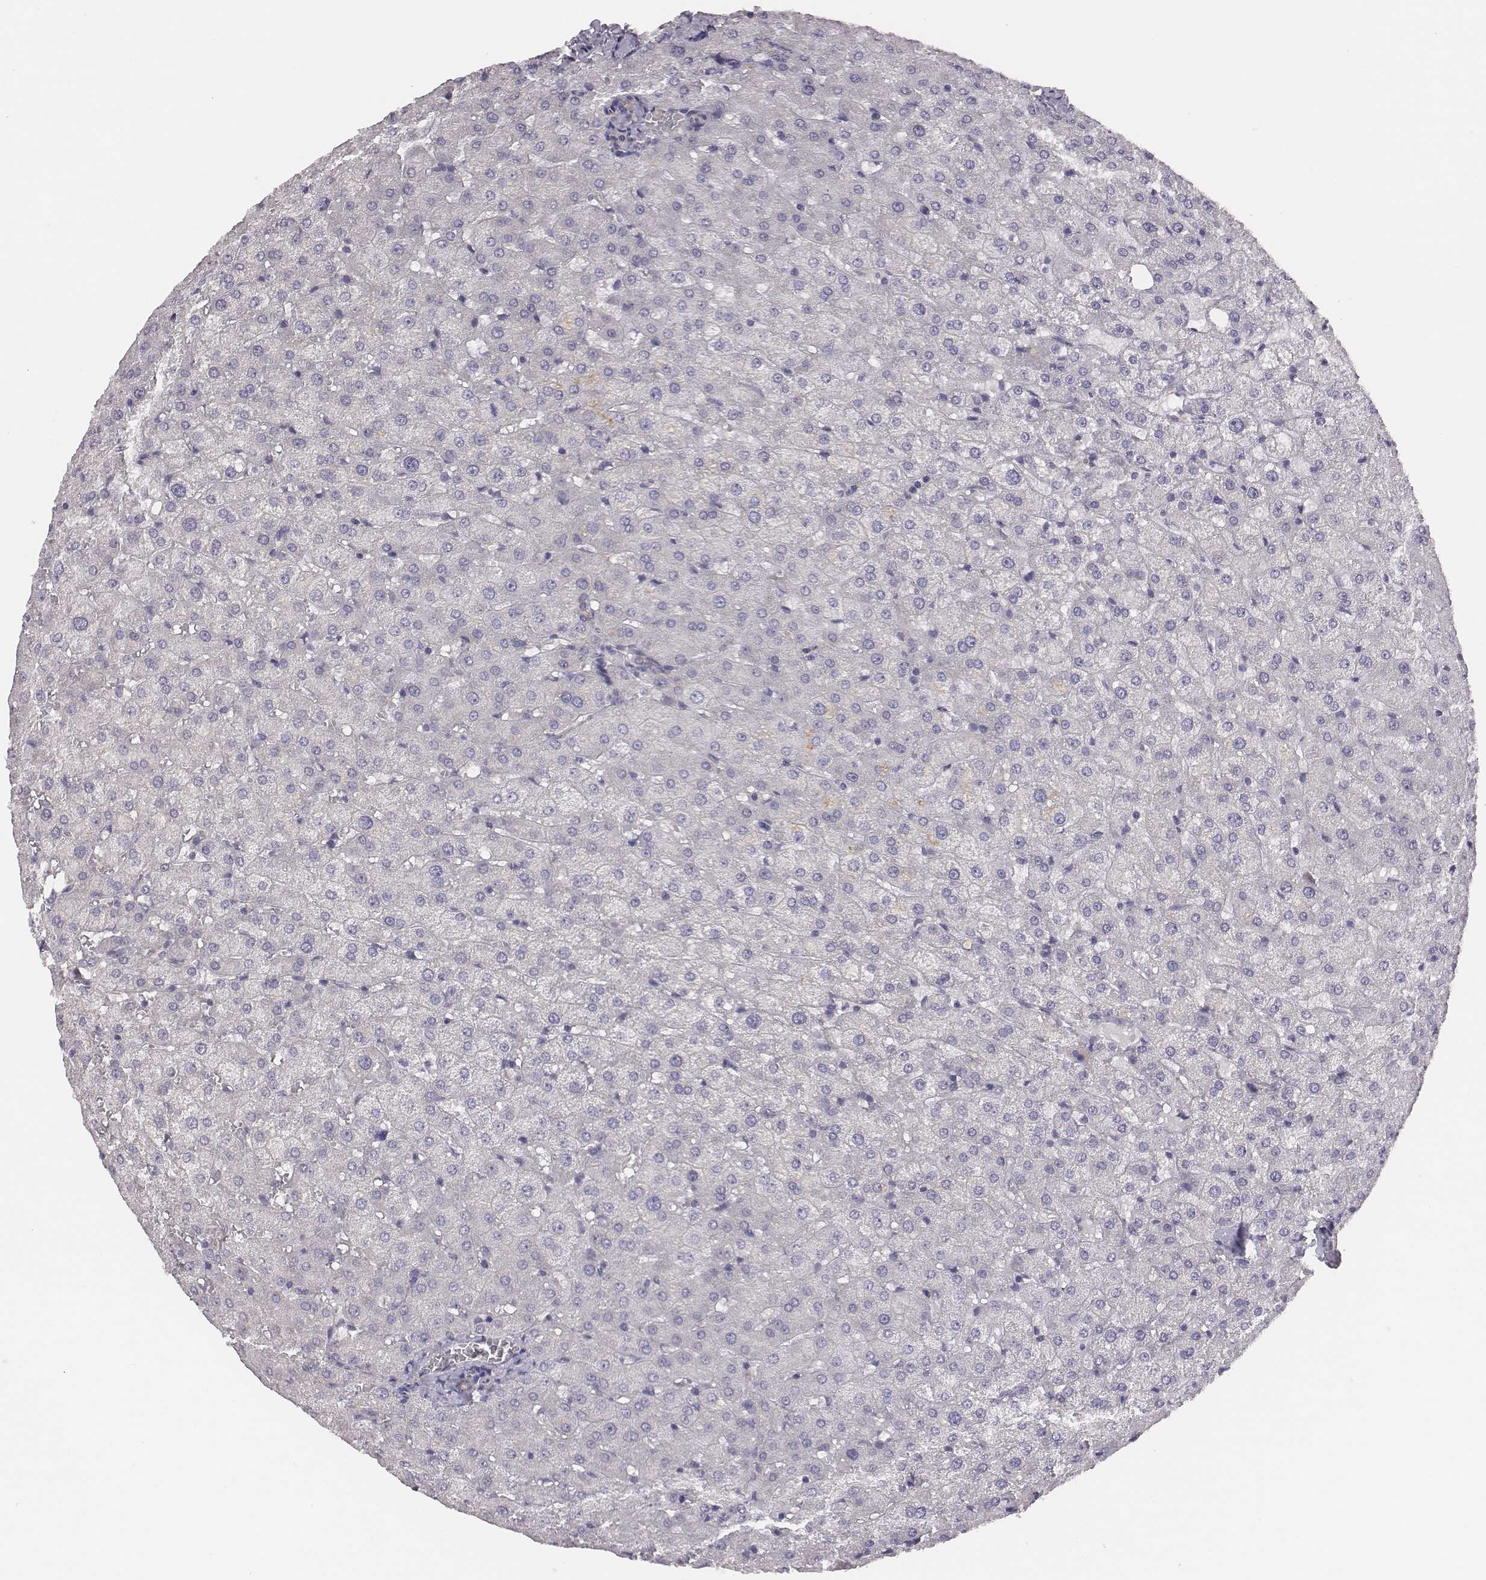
{"staining": {"intensity": "negative", "quantity": "none", "location": "none"}, "tissue": "liver", "cell_type": "Cholangiocytes", "image_type": "normal", "snomed": [{"axis": "morphology", "description": "Normal tissue, NOS"}, {"axis": "topography", "description": "Liver"}], "caption": "This is a photomicrograph of immunohistochemistry staining of unremarkable liver, which shows no staining in cholangiocytes. The staining is performed using DAB (3,3'-diaminobenzidine) brown chromogen with nuclei counter-stained in using hematoxylin.", "gene": "SCARF1", "patient": {"sex": "female", "age": 50}}